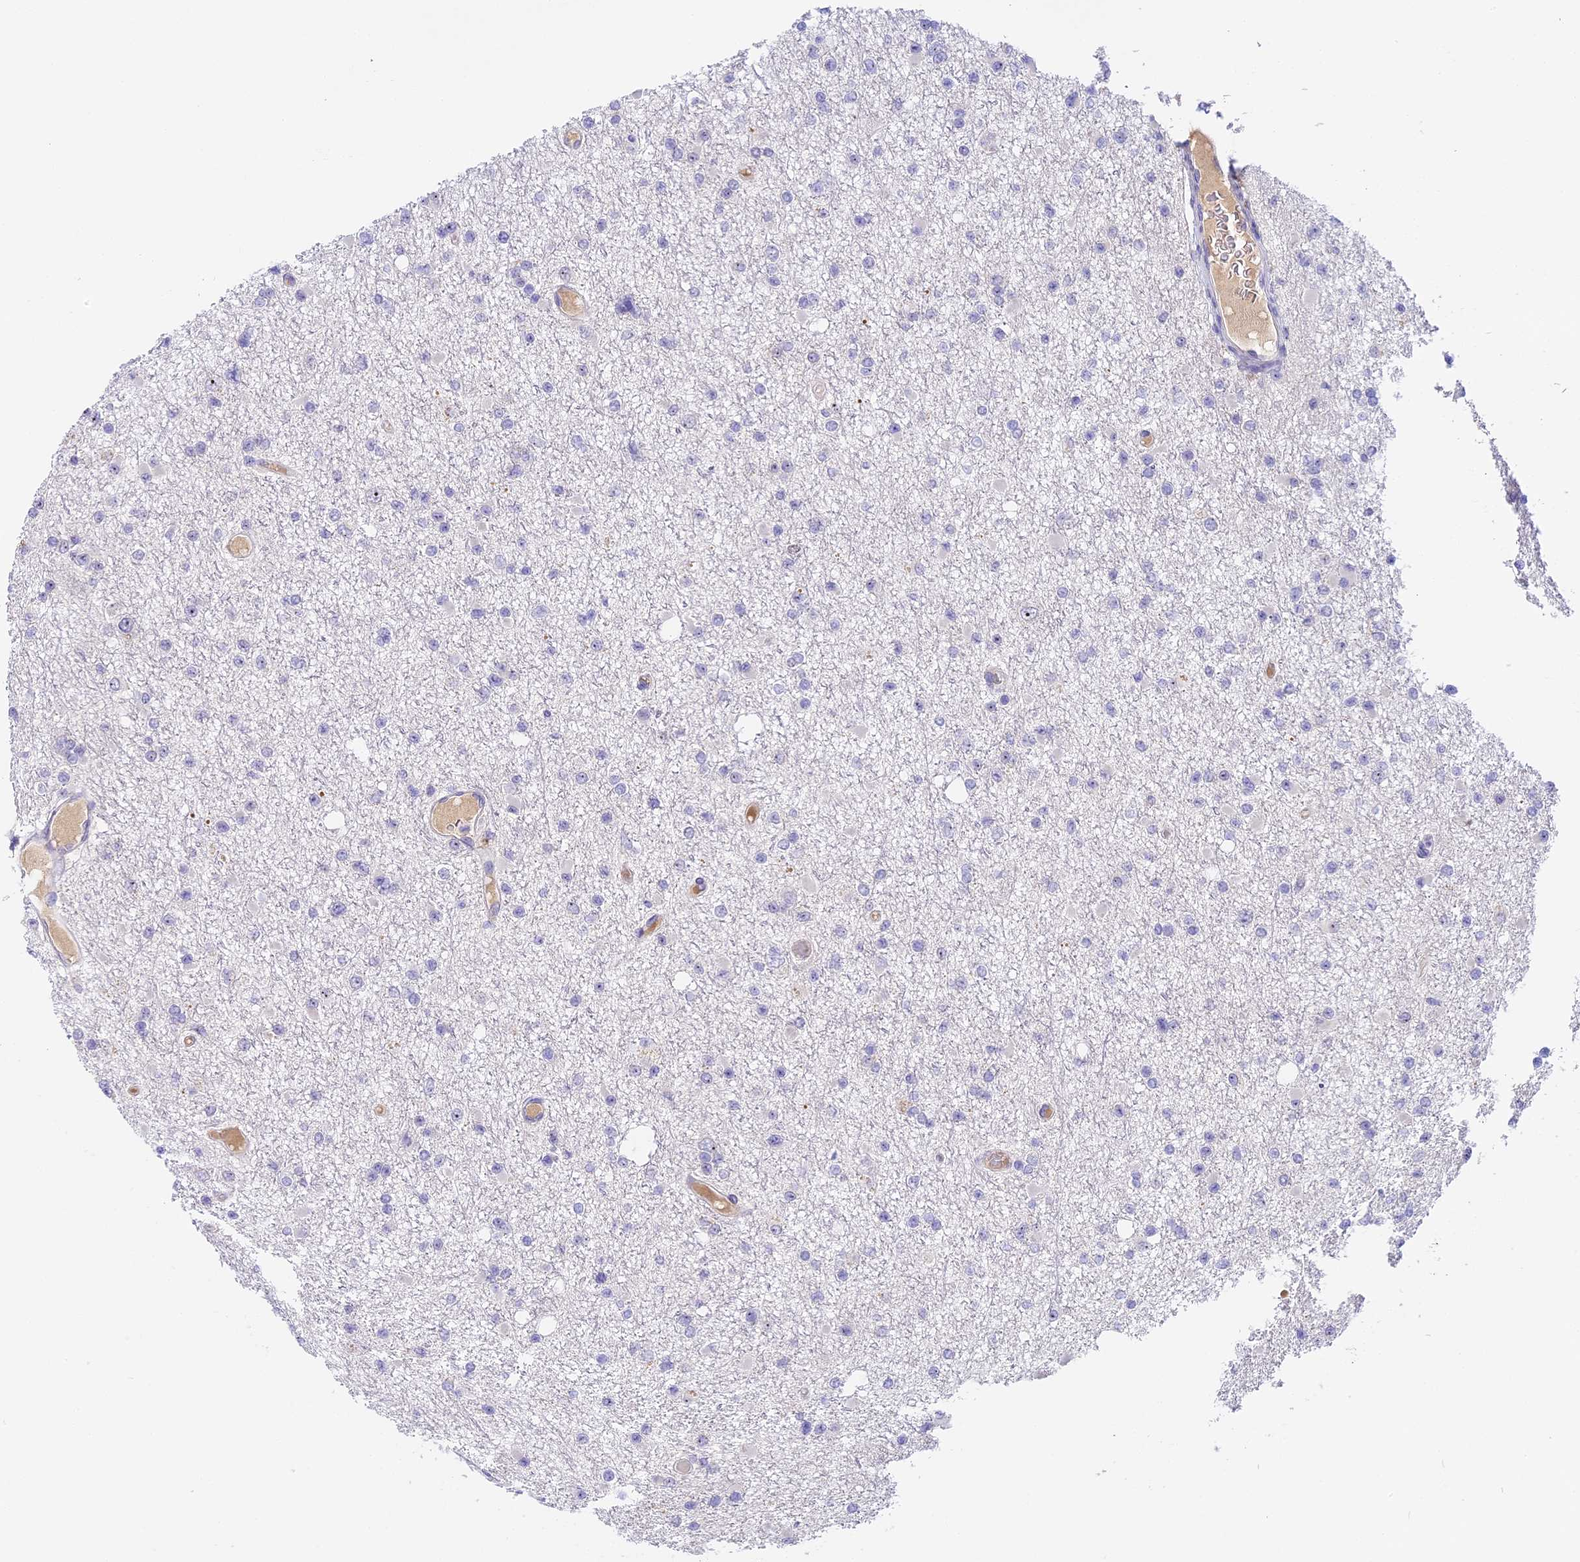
{"staining": {"intensity": "negative", "quantity": "none", "location": "none"}, "tissue": "glioma", "cell_type": "Tumor cells", "image_type": "cancer", "snomed": [{"axis": "morphology", "description": "Glioma, malignant, Low grade"}, {"axis": "topography", "description": "Brain"}], "caption": "Histopathology image shows no significant protein positivity in tumor cells of glioma. (DAB (3,3'-diaminobenzidine) immunohistochemistry (IHC) visualized using brightfield microscopy, high magnification).", "gene": "RAD51", "patient": {"sex": "female", "age": 22}}